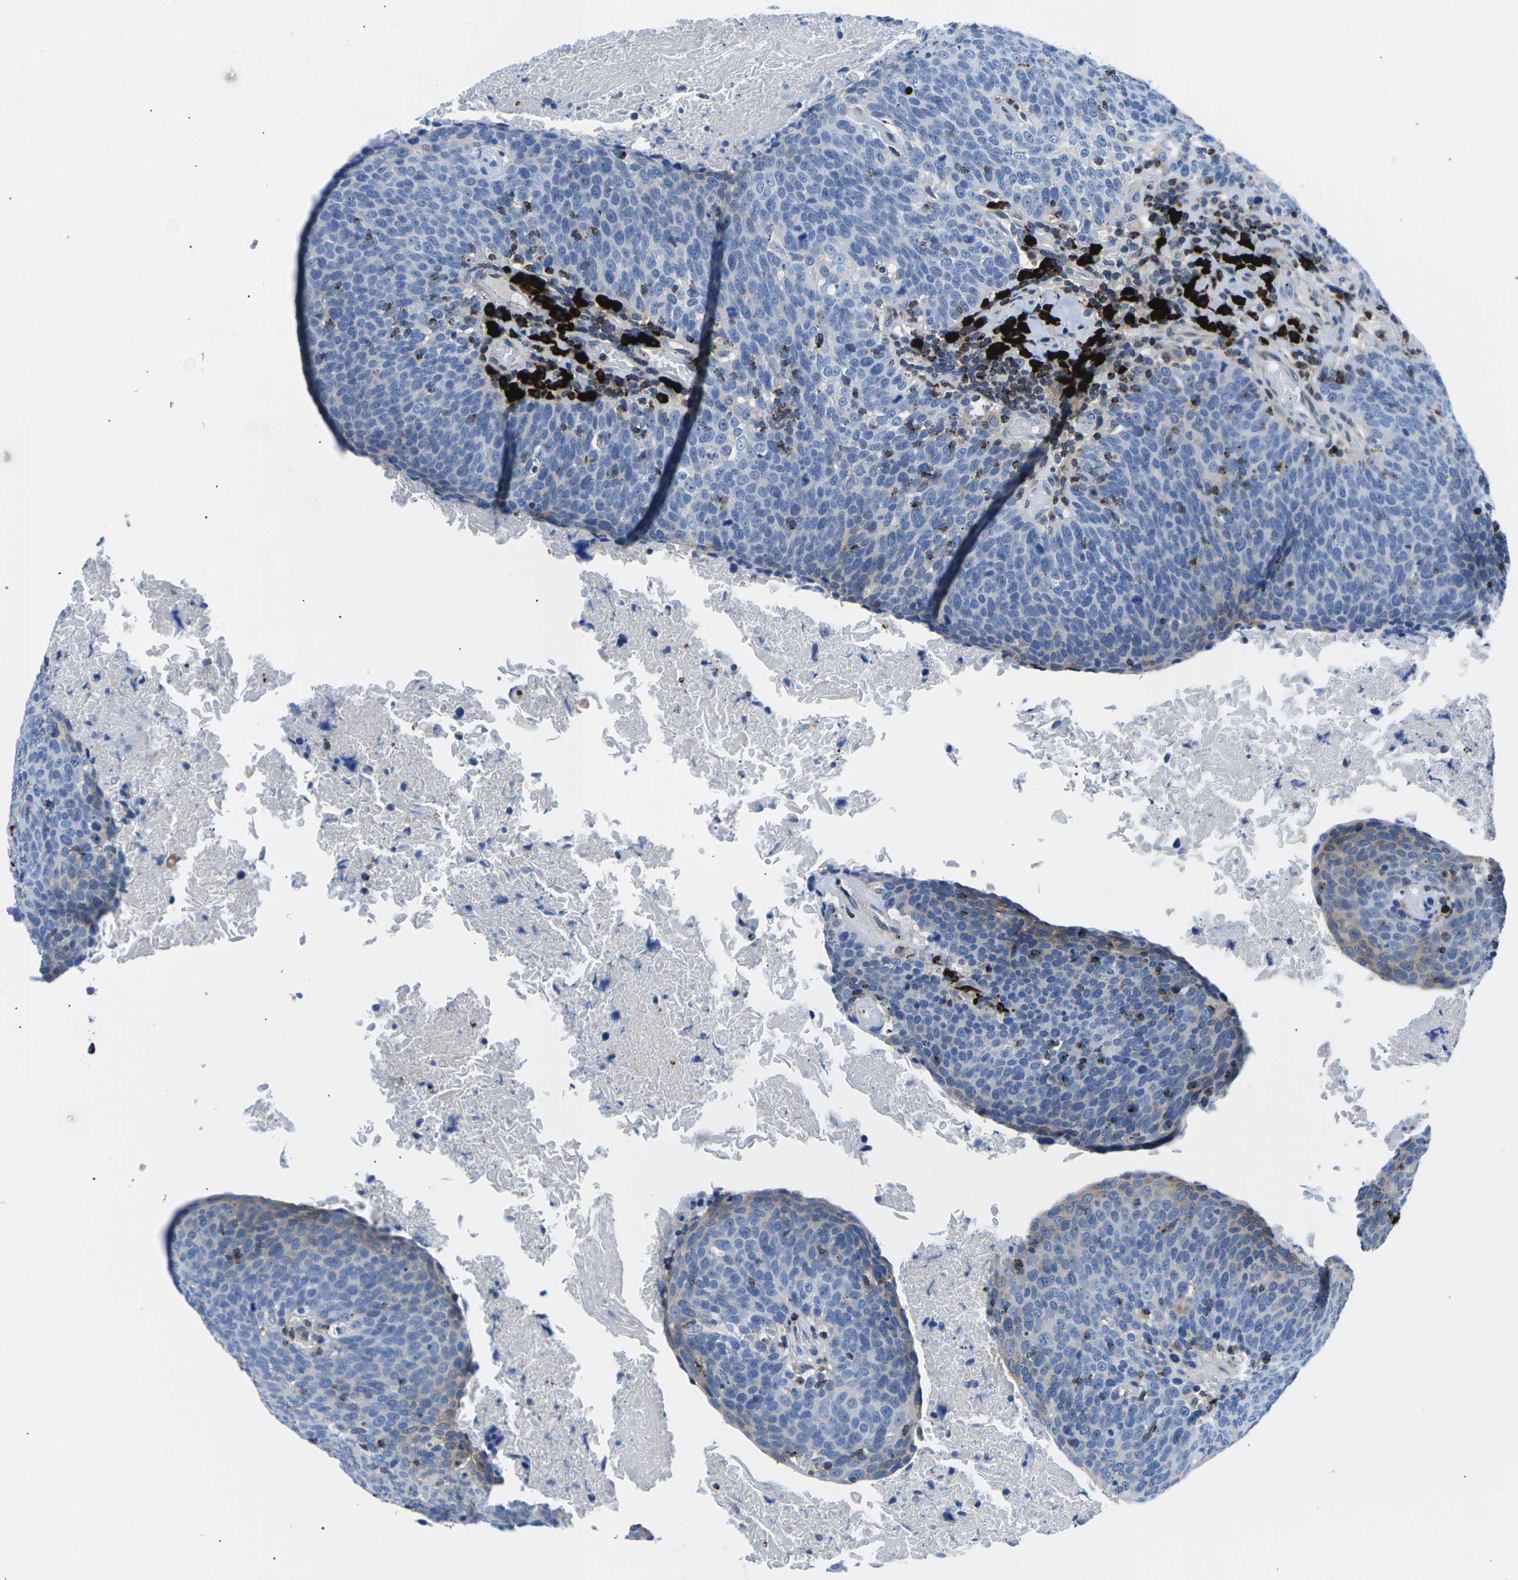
{"staining": {"intensity": "negative", "quantity": "none", "location": "none"}, "tissue": "head and neck cancer", "cell_type": "Tumor cells", "image_type": "cancer", "snomed": [{"axis": "morphology", "description": "Squamous cell carcinoma, NOS"}, {"axis": "morphology", "description": "Squamous cell carcinoma, metastatic, NOS"}, {"axis": "topography", "description": "Lymph node"}, {"axis": "topography", "description": "Head-Neck"}], "caption": "High power microscopy image of an immunohistochemistry (IHC) histopathology image of head and neck metastatic squamous cell carcinoma, revealing no significant staining in tumor cells.", "gene": "MC4R", "patient": {"sex": "male", "age": 62}}